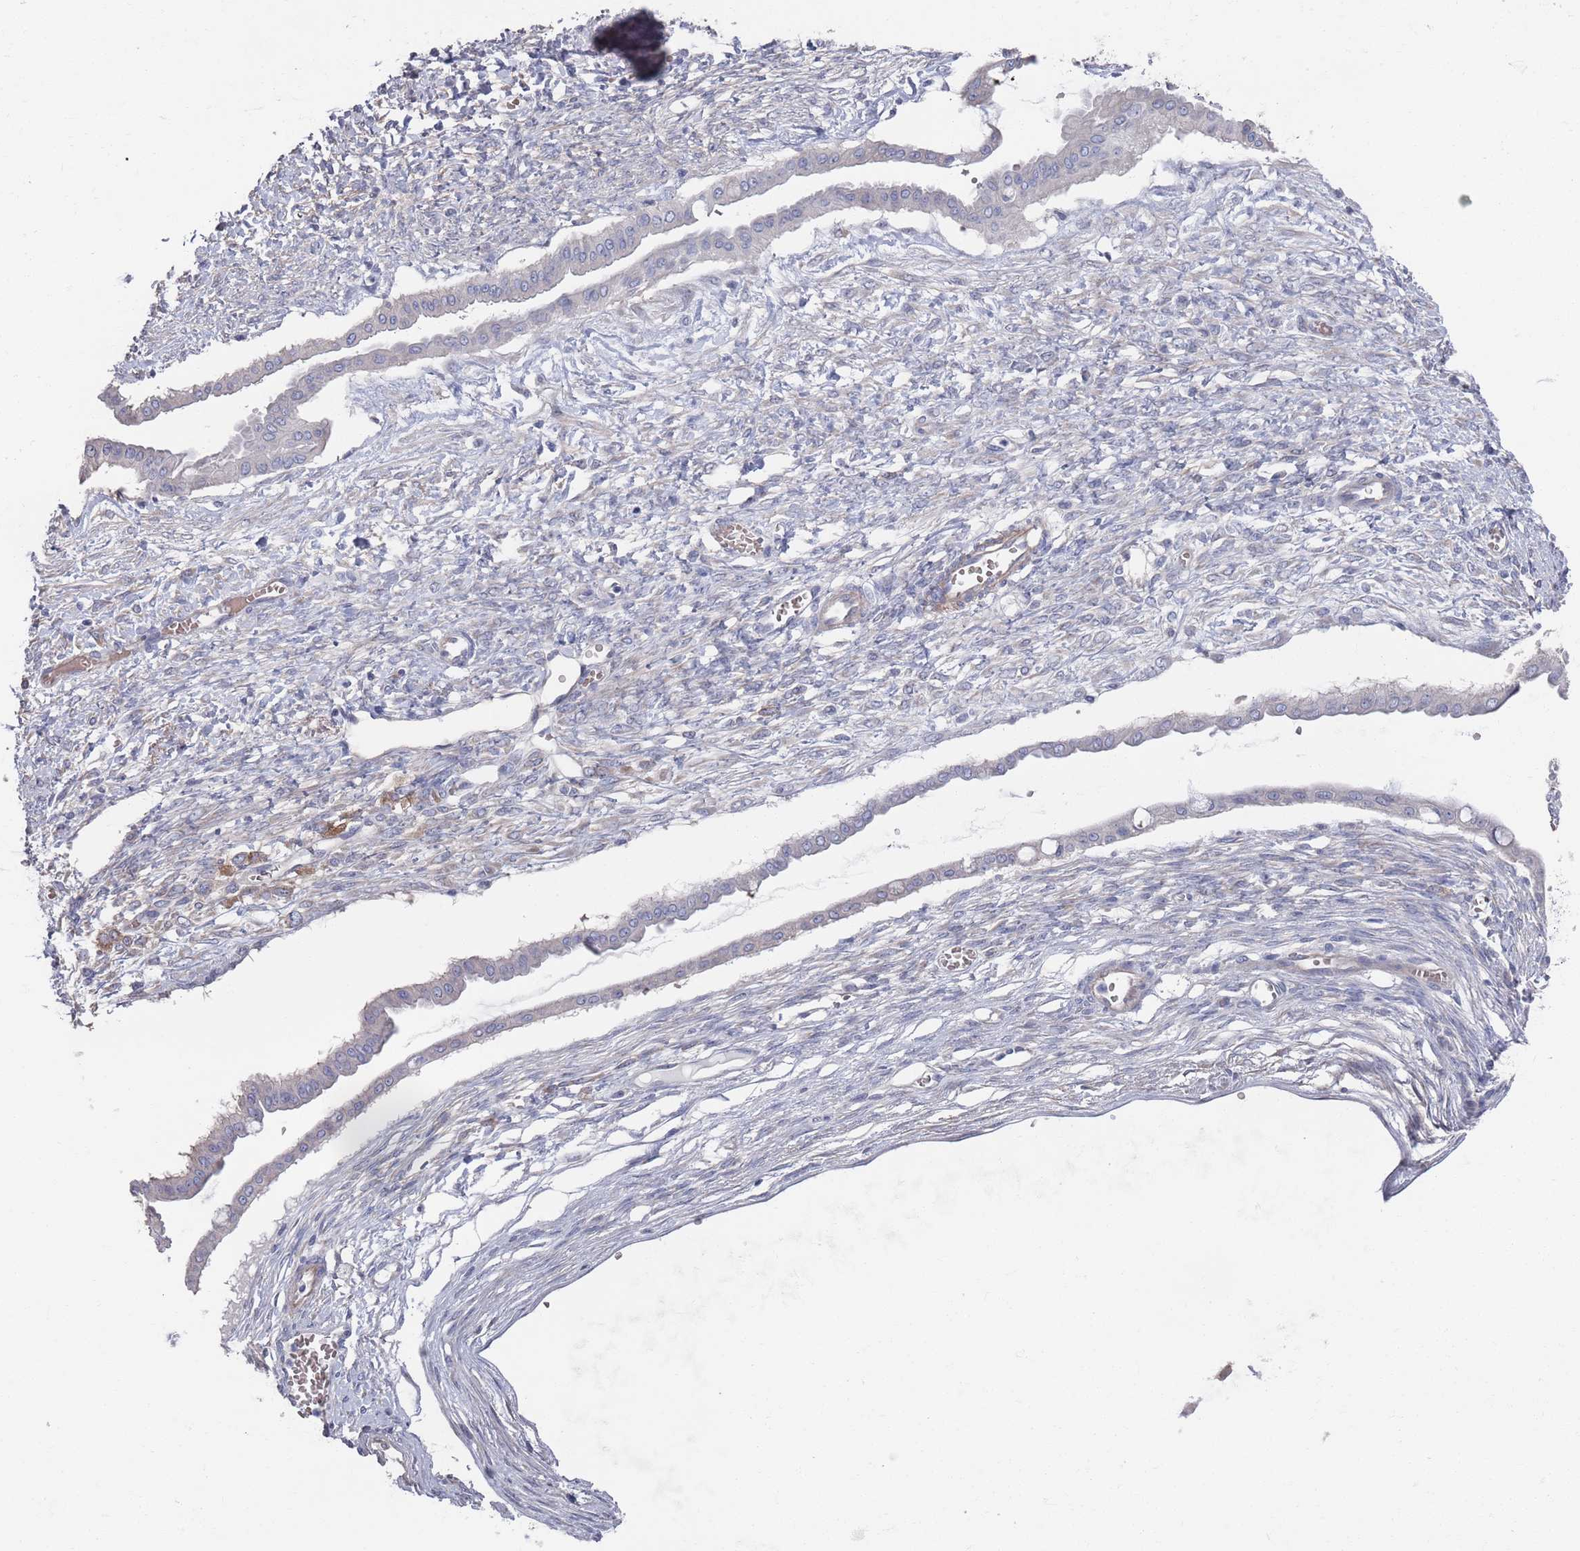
{"staining": {"intensity": "negative", "quantity": "none", "location": "none"}, "tissue": "ovarian cancer", "cell_type": "Tumor cells", "image_type": "cancer", "snomed": [{"axis": "morphology", "description": "Cystadenocarcinoma, mucinous, NOS"}, {"axis": "topography", "description": "Ovary"}], "caption": "Image shows no protein expression in tumor cells of mucinous cystadenocarcinoma (ovarian) tissue.", "gene": "TMCO3", "patient": {"sex": "female", "age": 73}}